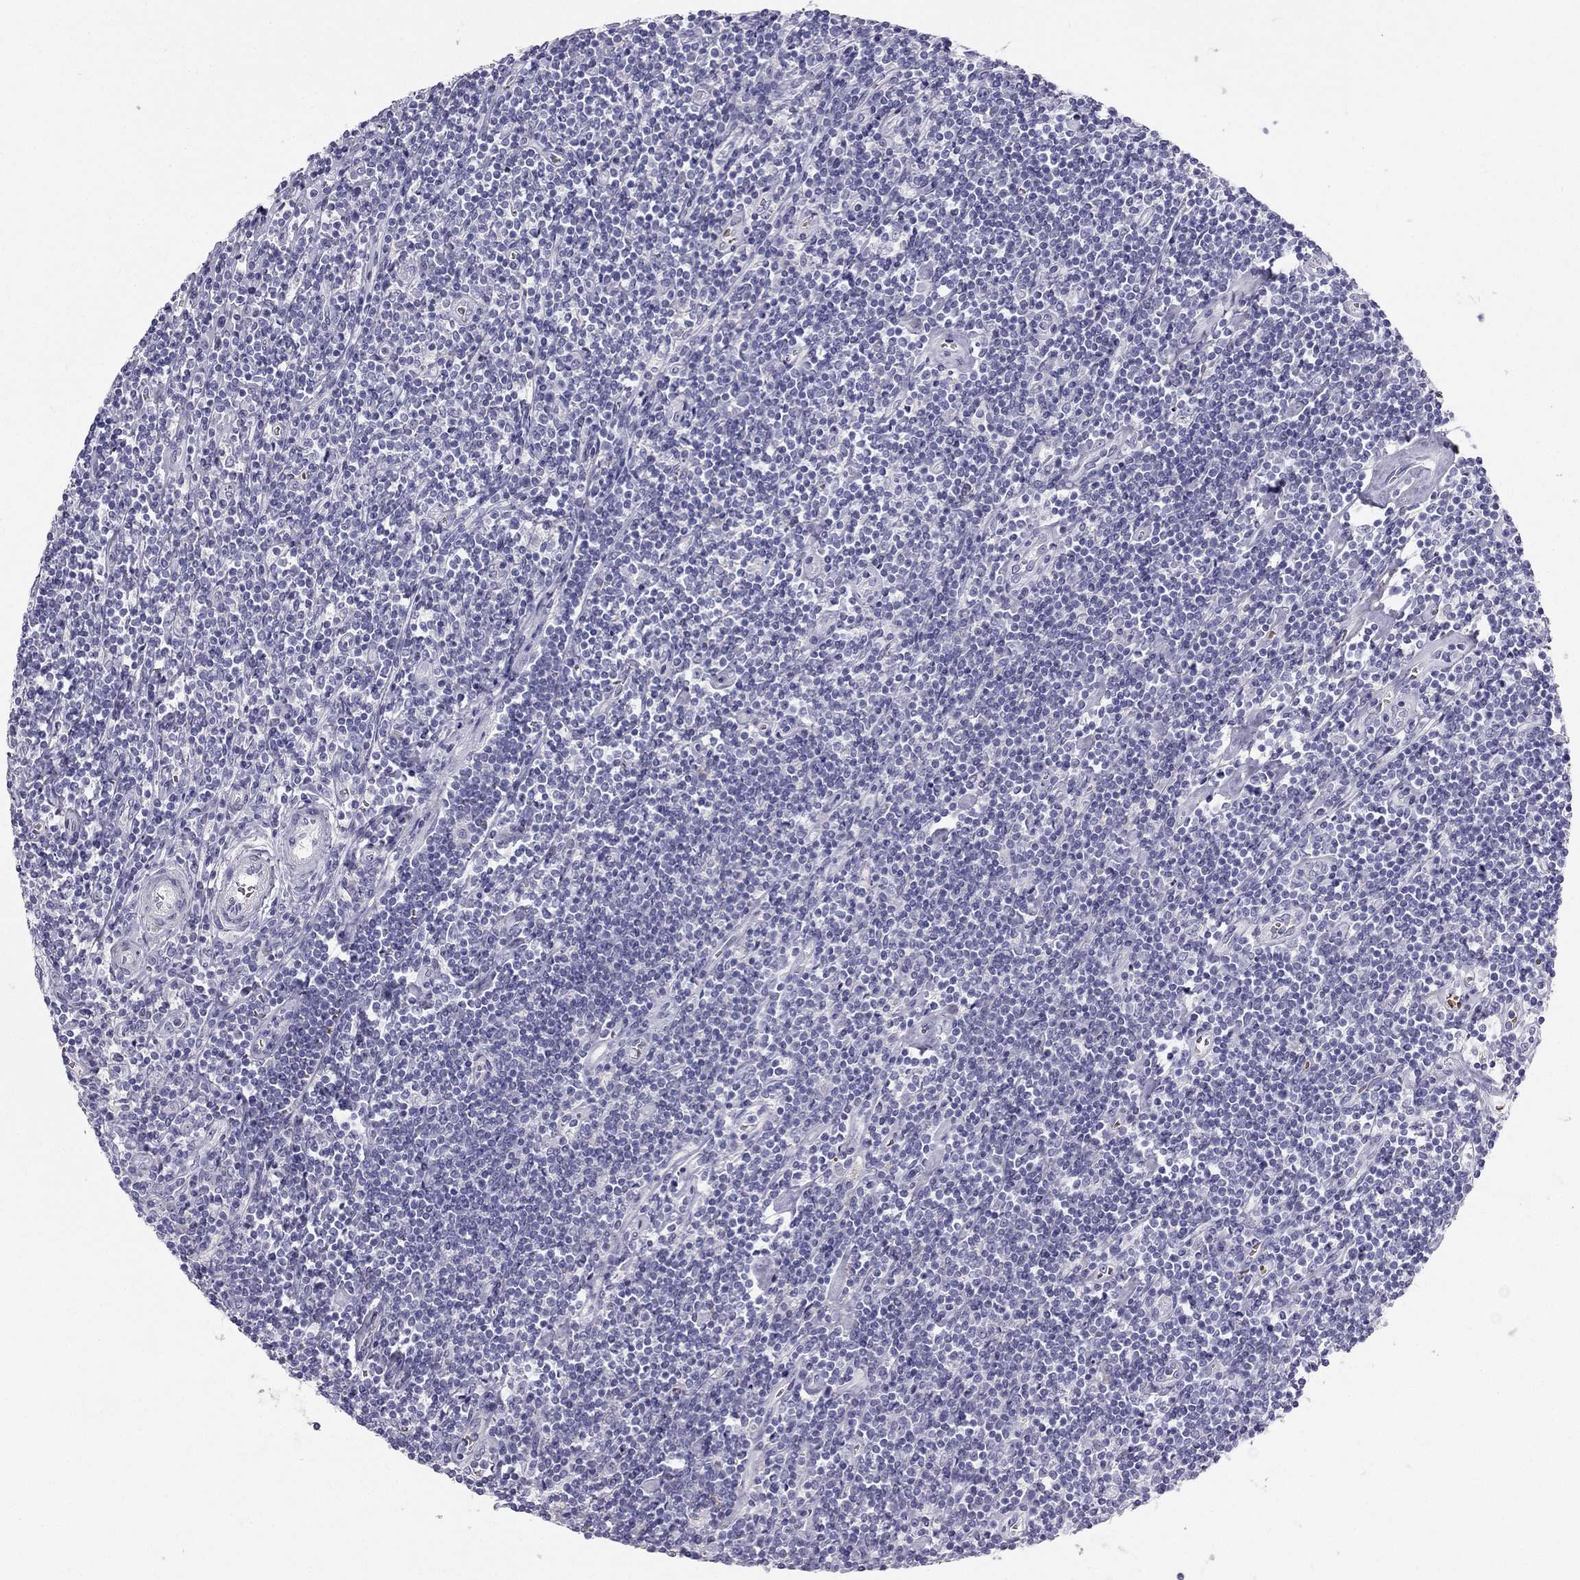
{"staining": {"intensity": "negative", "quantity": "none", "location": "none"}, "tissue": "lymphoma", "cell_type": "Tumor cells", "image_type": "cancer", "snomed": [{"axis": "morphology", "description": "Hodgkin's disease, NOS"}, {"axis": "topography", "description": "Lymph node"}], "caption": "Immunohistochemical staining of lymphoma exhibits no significant positivity in tumor cells. Brightfield microscopy of immunohistochemistry stained with DAB (brown) and hematoxylin (blue), captured at high magnification.", "gene": "RSPH14", "patient": {"sex": "male", "age": 40}}